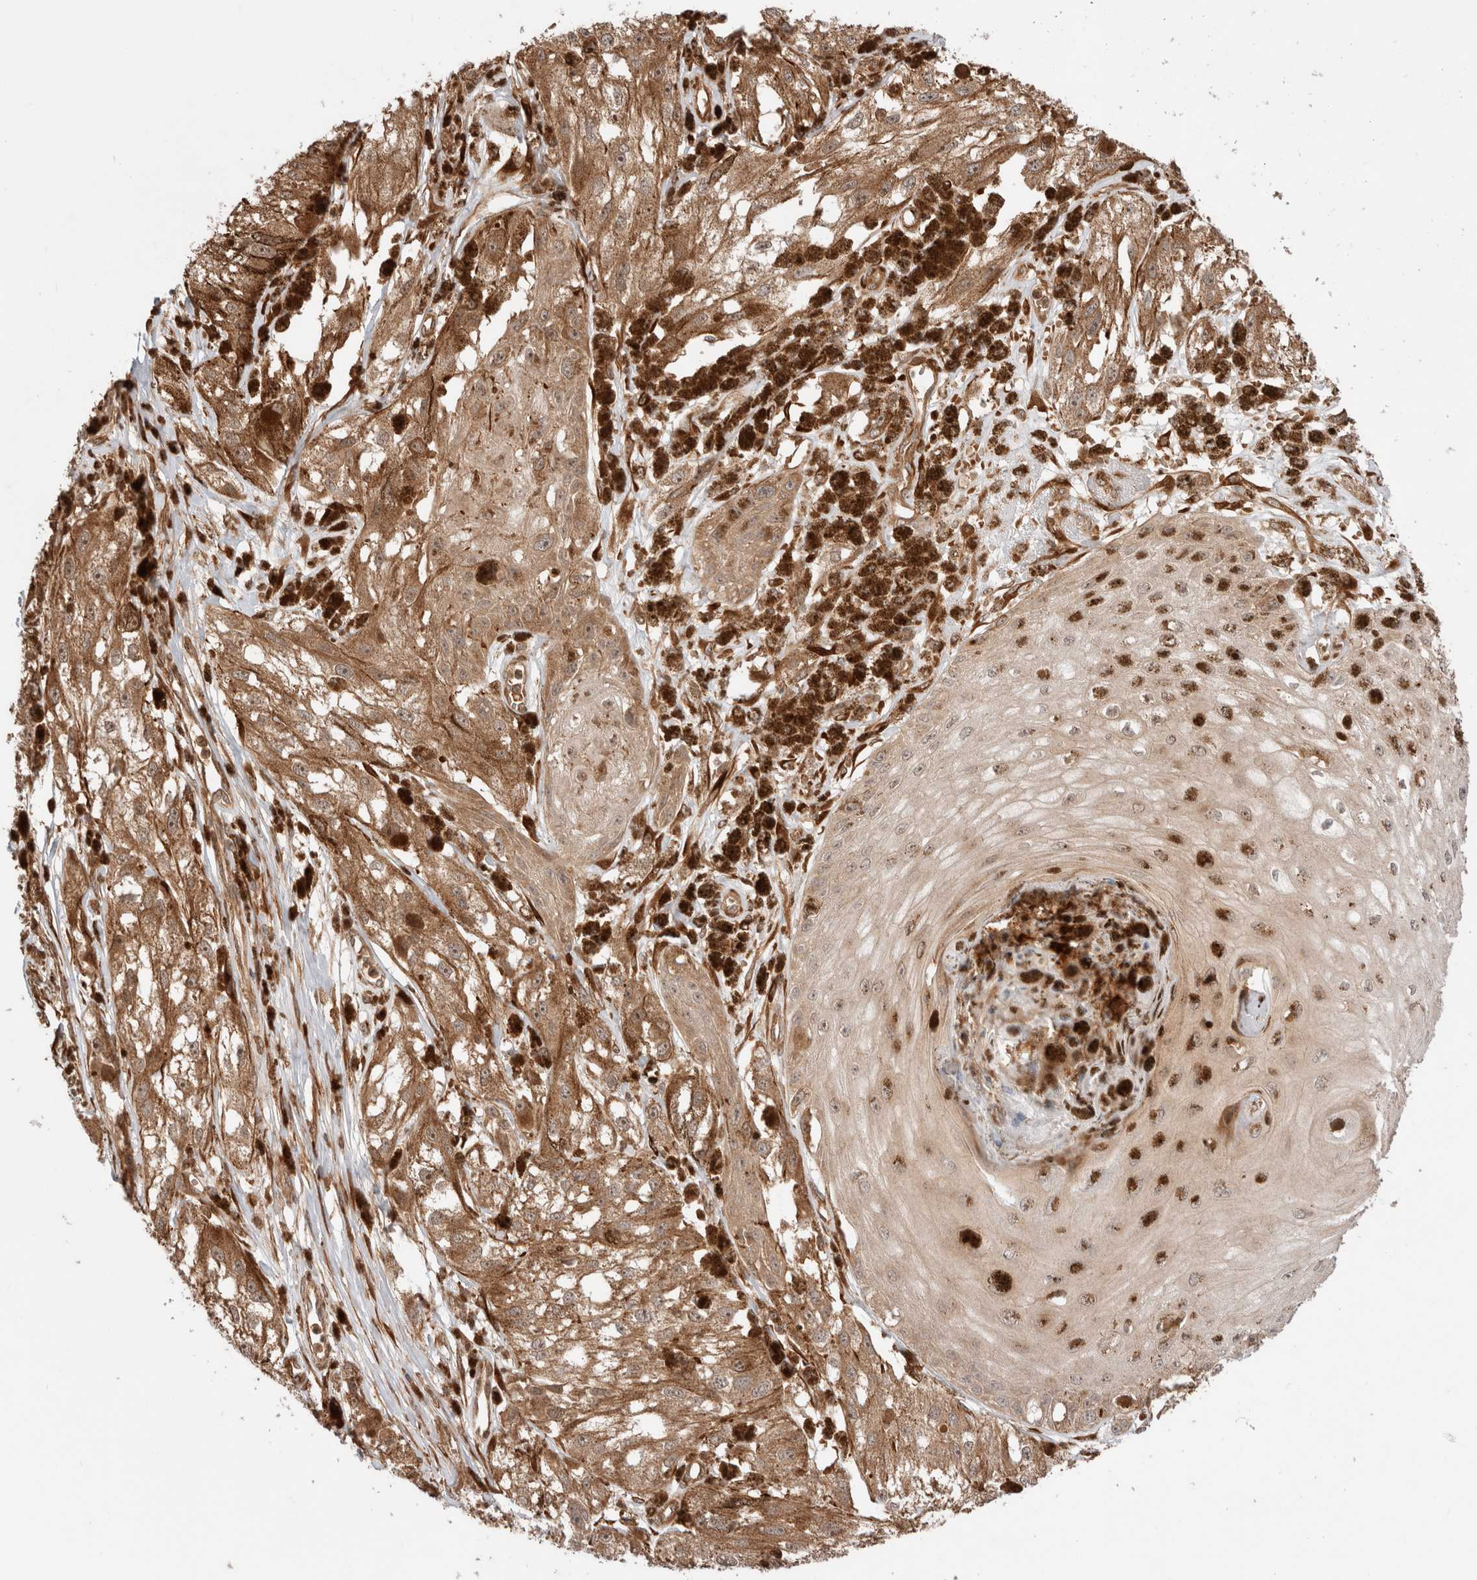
{"staining": {"intensity": "moderate", "quantity": ">75%", "location": "cytoplasmic/membranous"}, "tissue": "melanoma", "cell_type": "Tumor cells", "image_type": "cancer", "snomed": [{"axis": "morphology", "description": "Malignant melanoma, NOS"}, {"axis": "topography", "description": "Skin"}], "caption": "IHC of human malignant melanoma shows medium levels of moderate cytoplasmic/membranous staining in about >75% of tumor cells.", "gene": "ZNF649", "patient": {"sex": "male", "age": 88}}